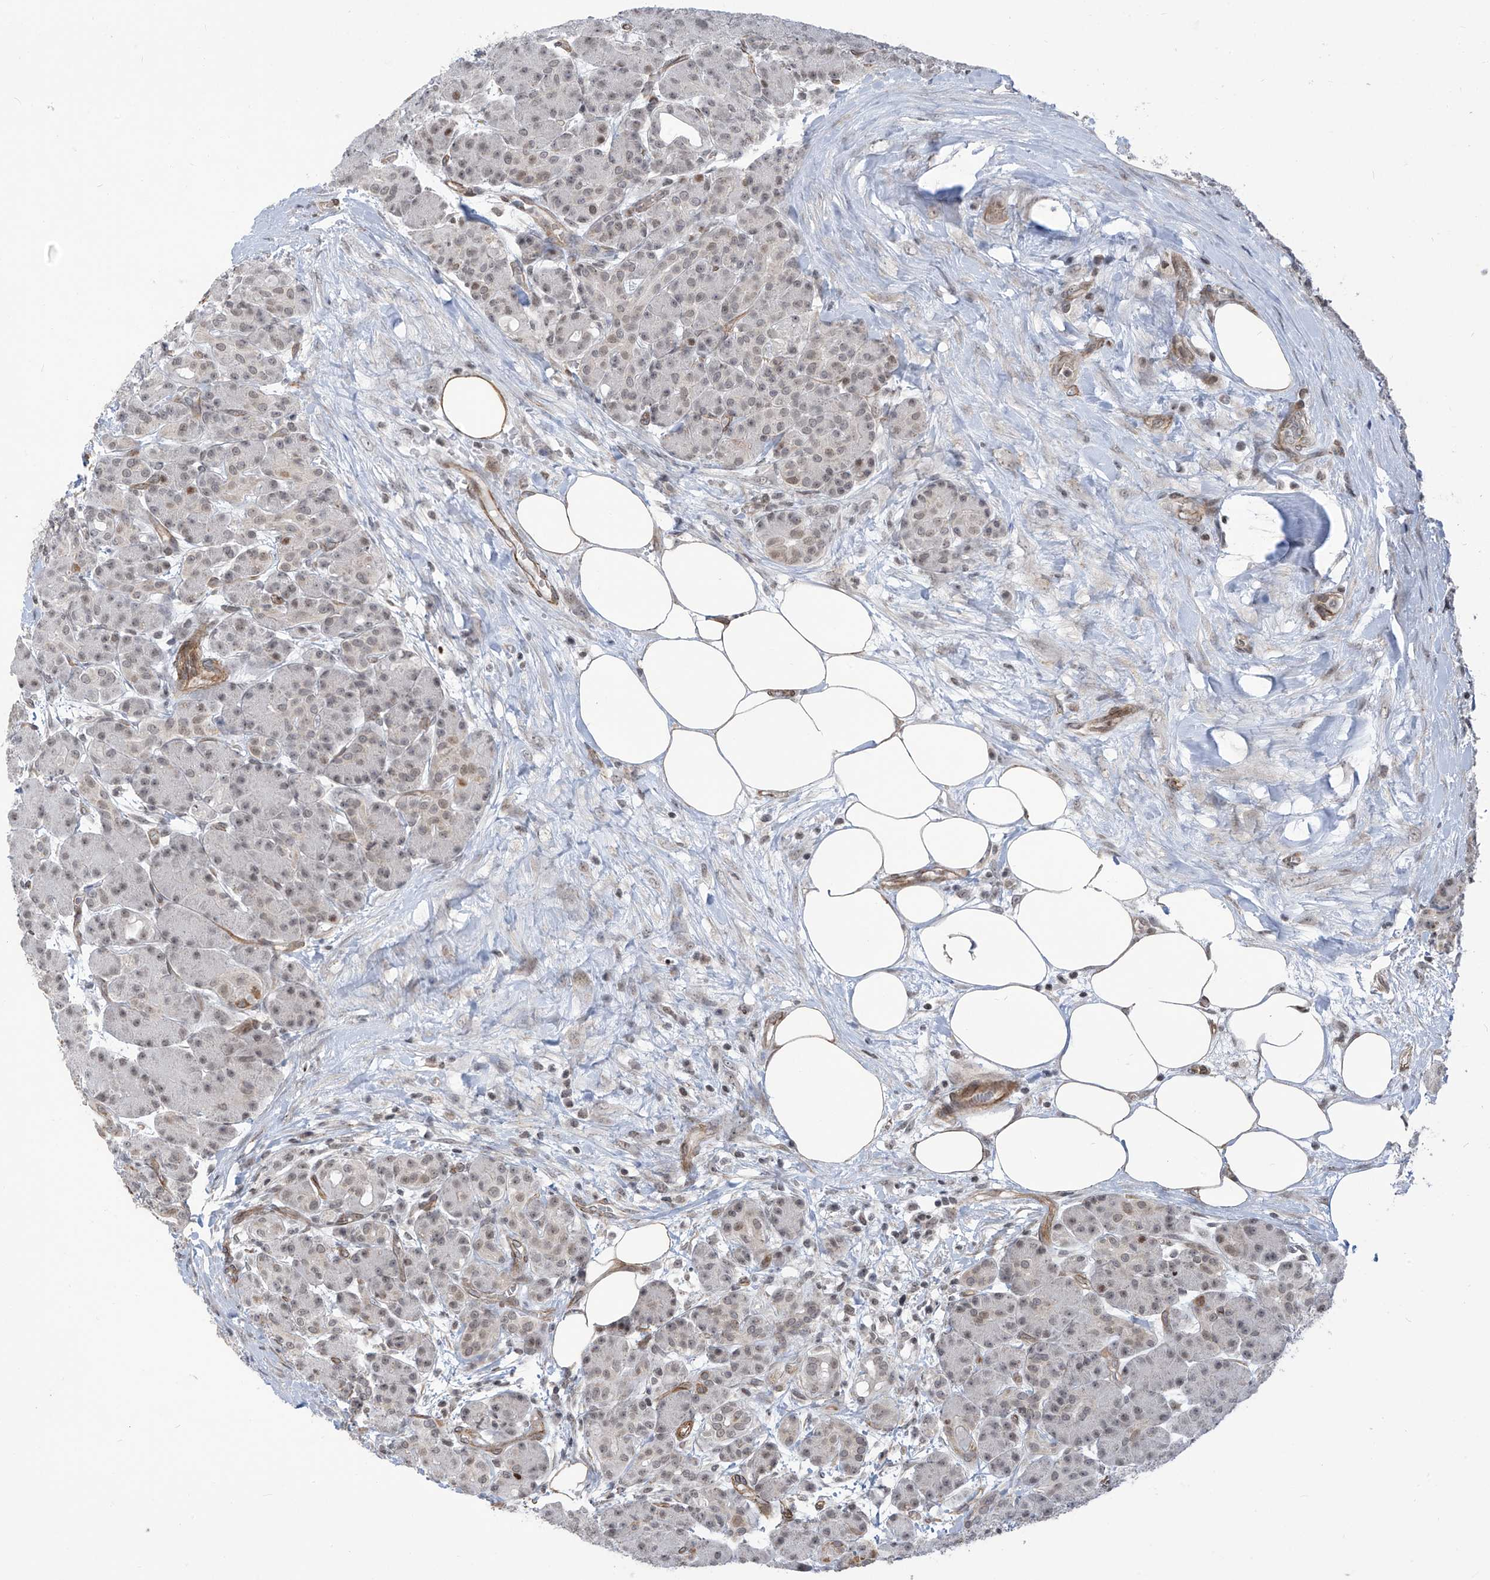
{"staining": {"intensity": "weak", "quantity": "25%-75%", "location": "nuclear"}, "tissue": "pancreas", "cell_type": "Exocrine glandular cells", "image_type": "normal", "snomed": [{"axis": "morphology", "description": "Normal tissue, NOS"}, {"axis": "topography", "description": "Pancreas"}], "caption": "There is low levels of weak nuclear expression in exocrine glandular cells of normal pancreas, as demonstrated by immunohistochemical staining (brown color).", "gene": "METAP1D", "patient": {"sex": "male", "age": 63}}